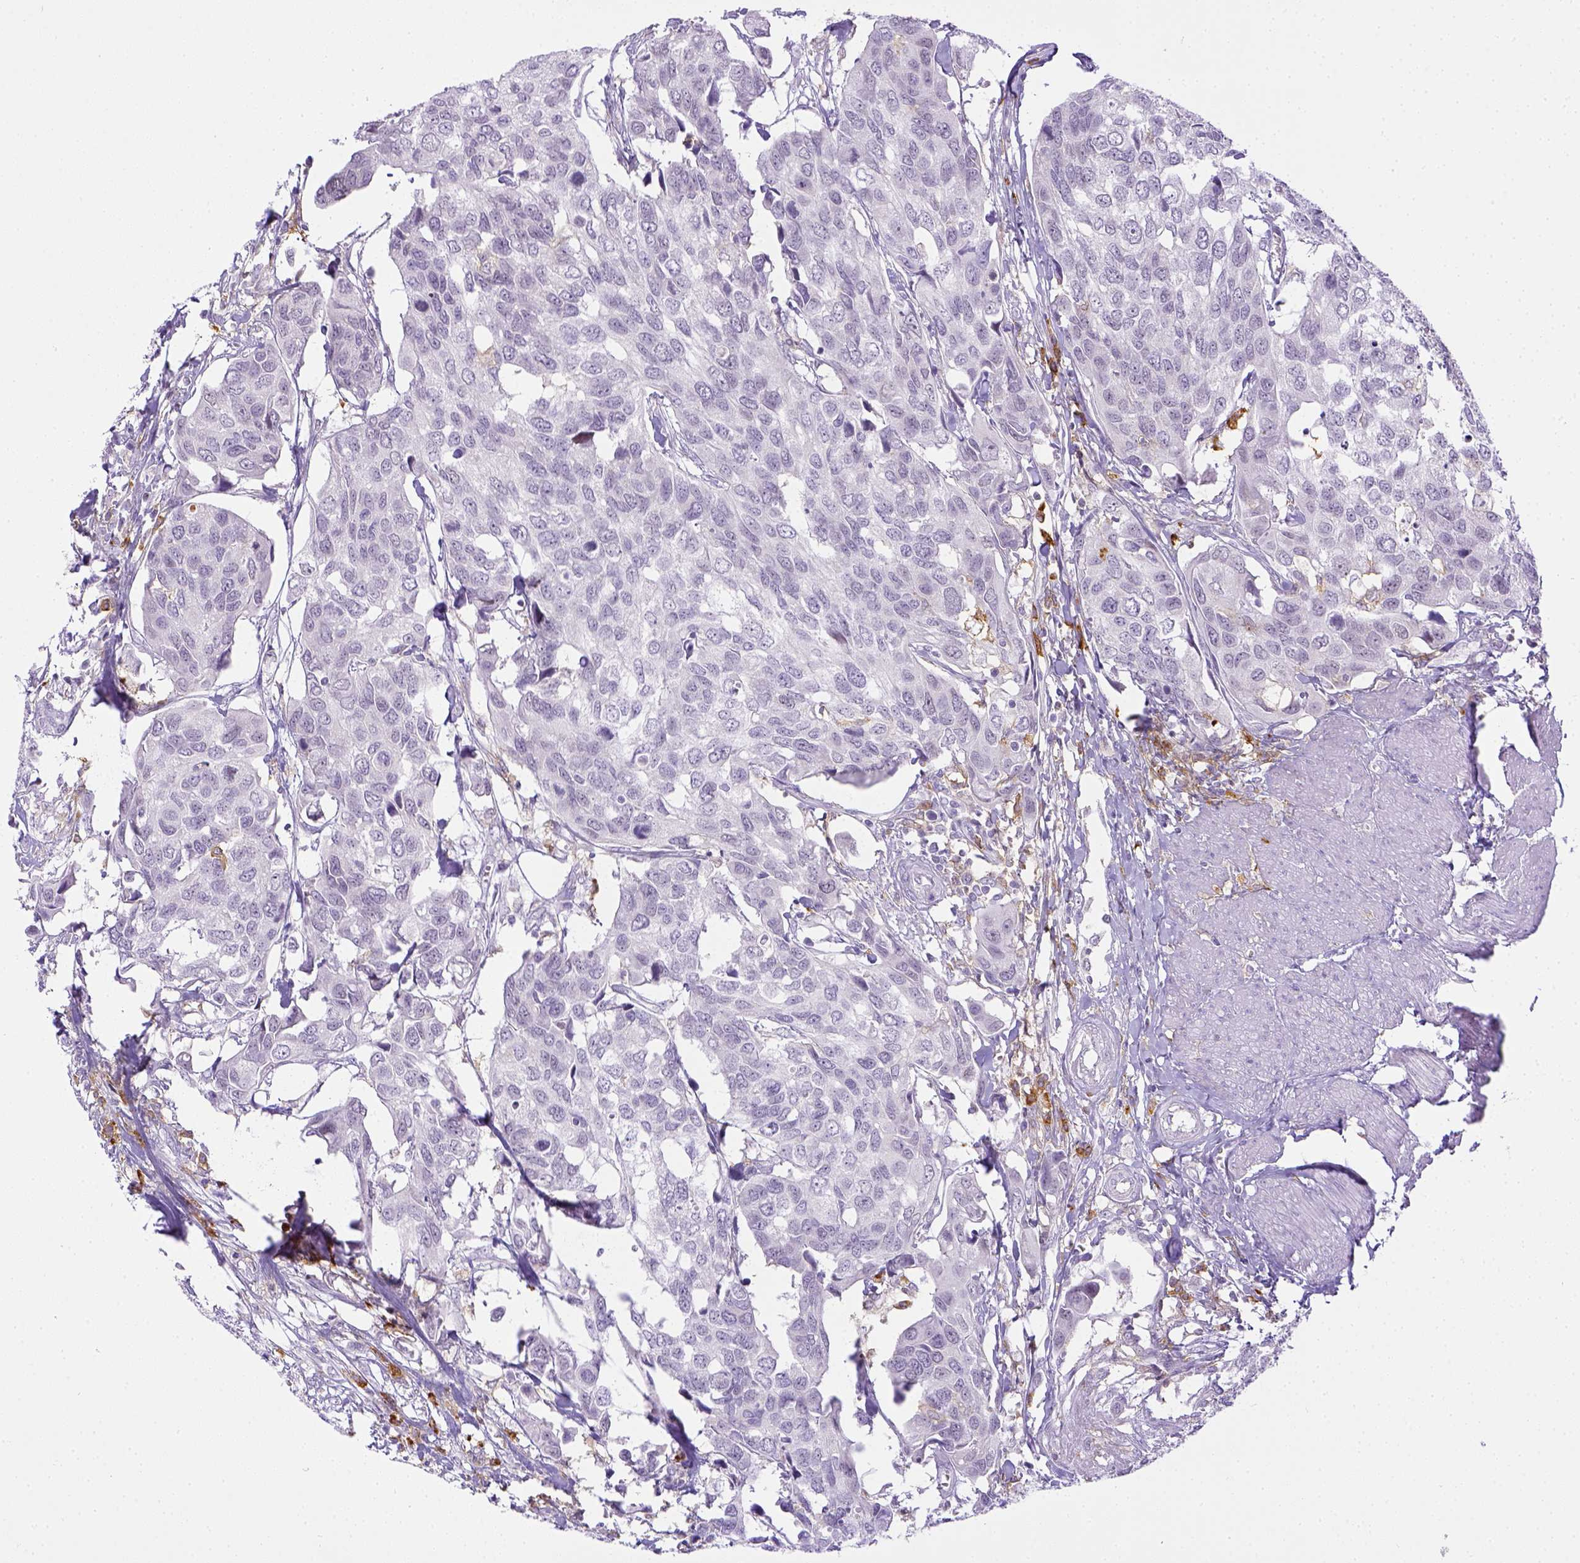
{"staining": {"intensity": "negative", "quantity": "none", "location": "none"}, "tissue": "urothelial cancer", "cell_type": "Tumor cells", "image_type": "cancer", "snomed": [{"axis": "morphology", "description": "Urothelial carcinoma, High grade"}, {"axis": "topography", "description": "Urinary bladder"}], "caption": "This is a histopathology image of immunohistochemistry (IHC) staining of urothelial cancer, which shows no expression in tumor cells.", "gene": "ITGAM", "patient": {"sex": "male", "age": 60}}